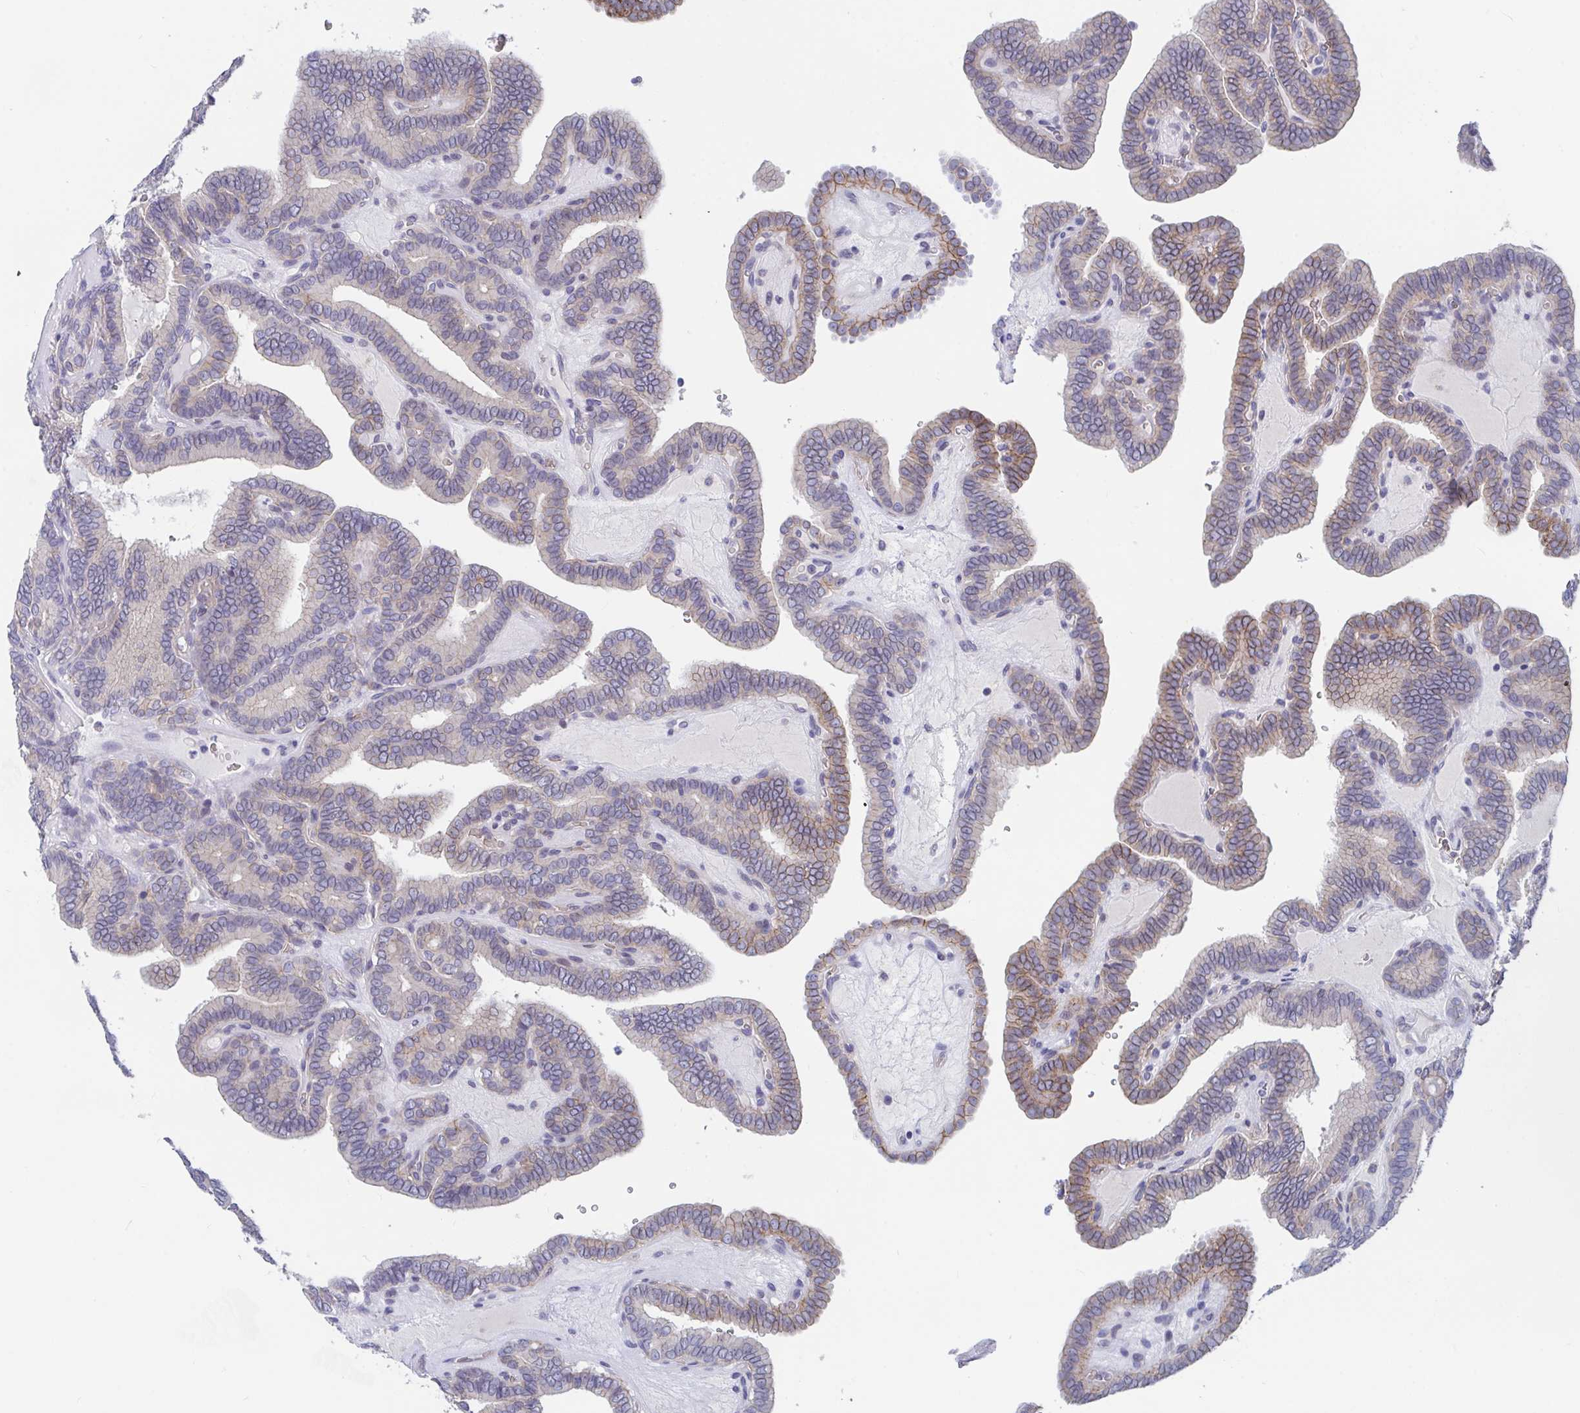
{"staining": {"intensity": "moderate", "quantity": "25%-75%", "location": "cytoplasmic/membranous"}, "tissue": "thyroid cancer", "cell_type": "Tumor cells", "image_type": "cancer", "snomed": [{"axis": "morphology", "description": "Papillary adenocarcinoma, NOS"}, {"axis": "topography", "description": "Thyroid gland"}], "caption": "The photomicrograph exhibits immunohistochemical staining of thyroid cancer (papillary adenocarcinoma). There is moderate cytoplasmic/membranous positivity is present in approximately 25%-75% of tumor cells.", "gene": "FAM156B", "patient": {"sex": "female", "age": 21}}